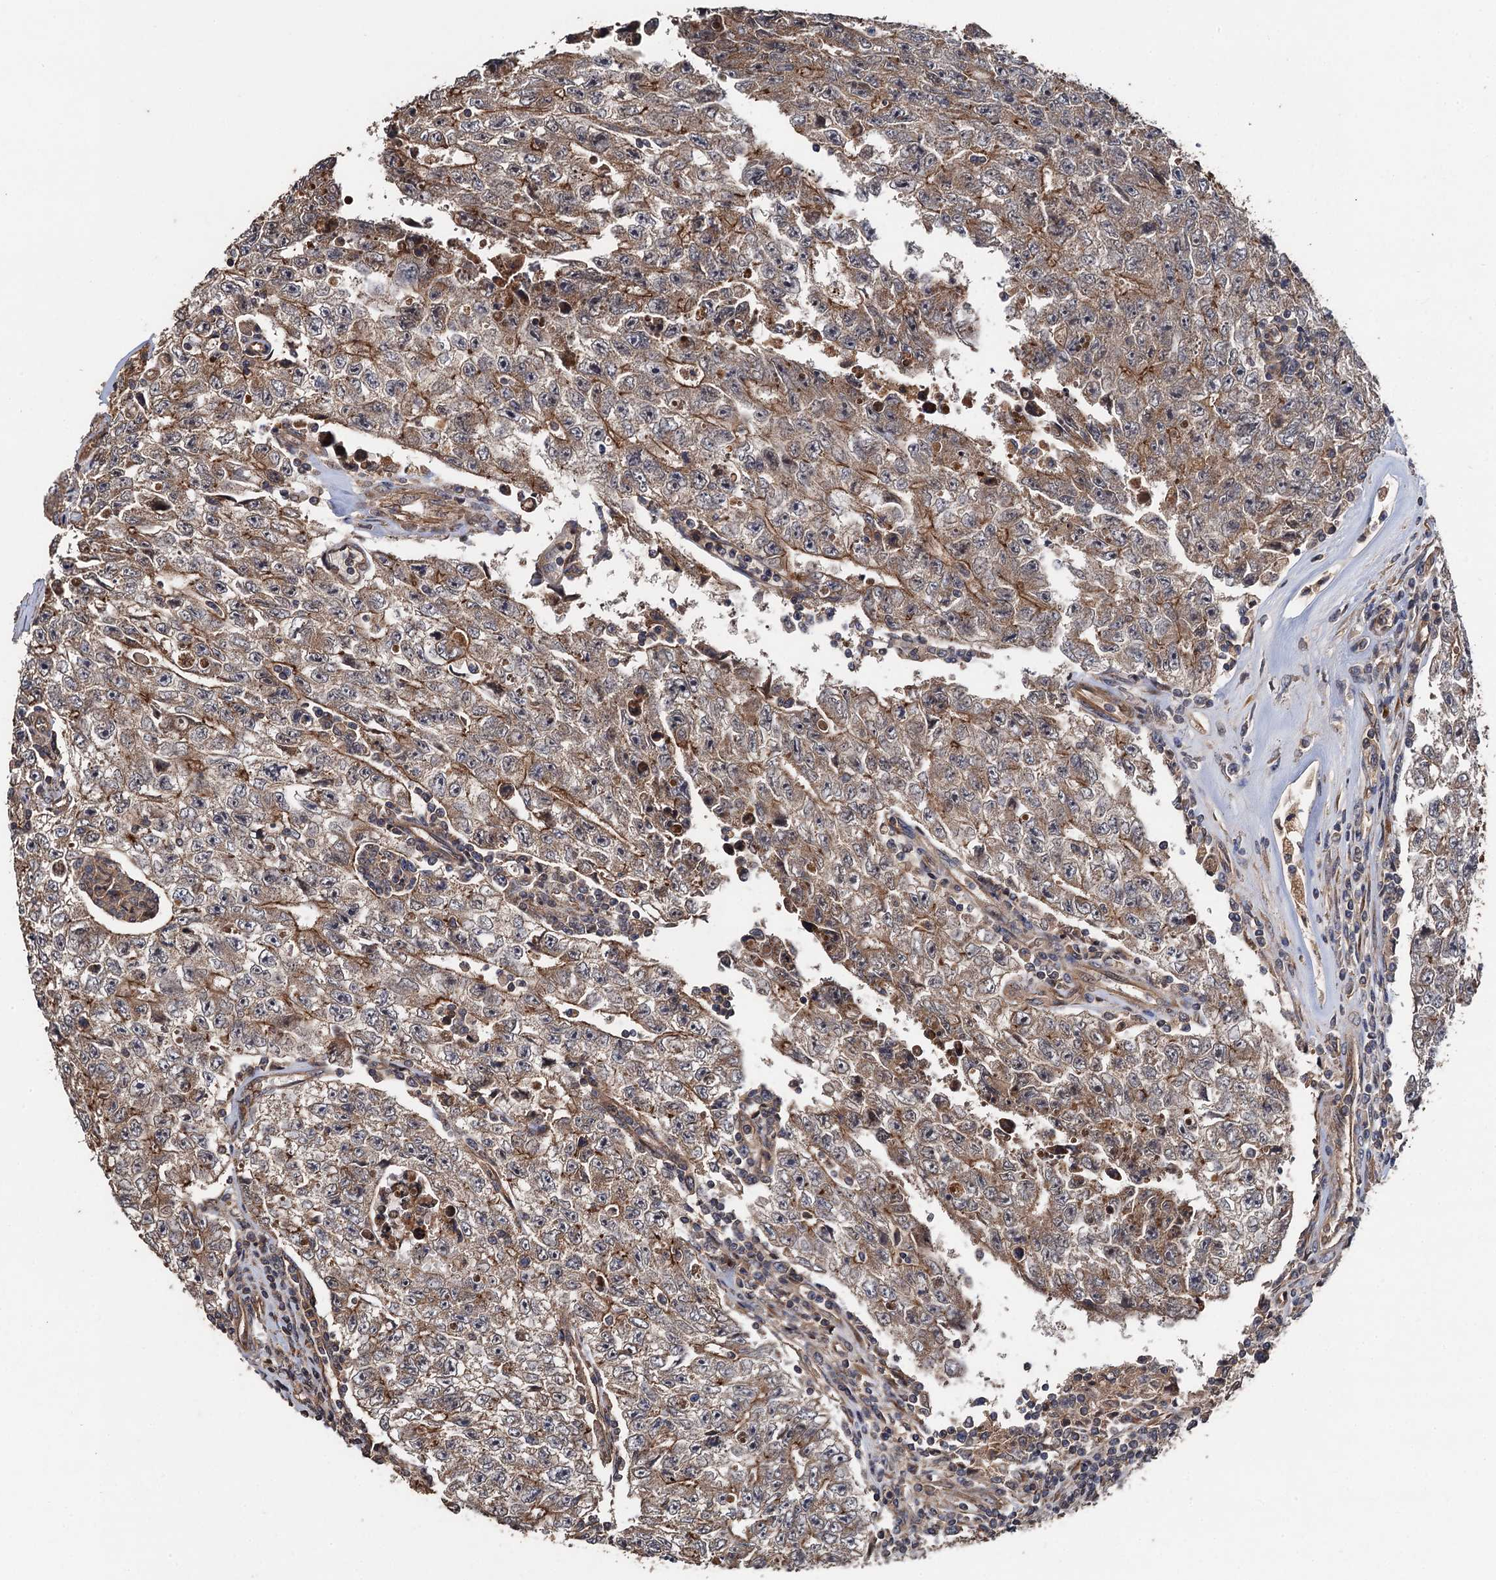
{"staining": {"intensity": "moderate", "quantity": ">75%", "location": "cytoplasmic/membranous"}, "tissue": "testis cancer", "cell_type": "Tumor cells", "image_type": "cancer", "snomed": [{"axis": "morphology", "description": "Carcinoma, Embryonal, NOS"}, {"axis": "topography", "description": "Testis"}], "caption": "Brown immunohistochemical staining in human testis cancer reveals moderate cytoplasmic/membranous staining in approximately >75% of tumor cells. (Stains: DAB (3,3'-diaminobenzidine) in brown, nuclei in blue, Microscopy: brightfield microscopy at high magnification).", "gene": "TMEM39B", "patient": {"sex": "male", "age": 17}}